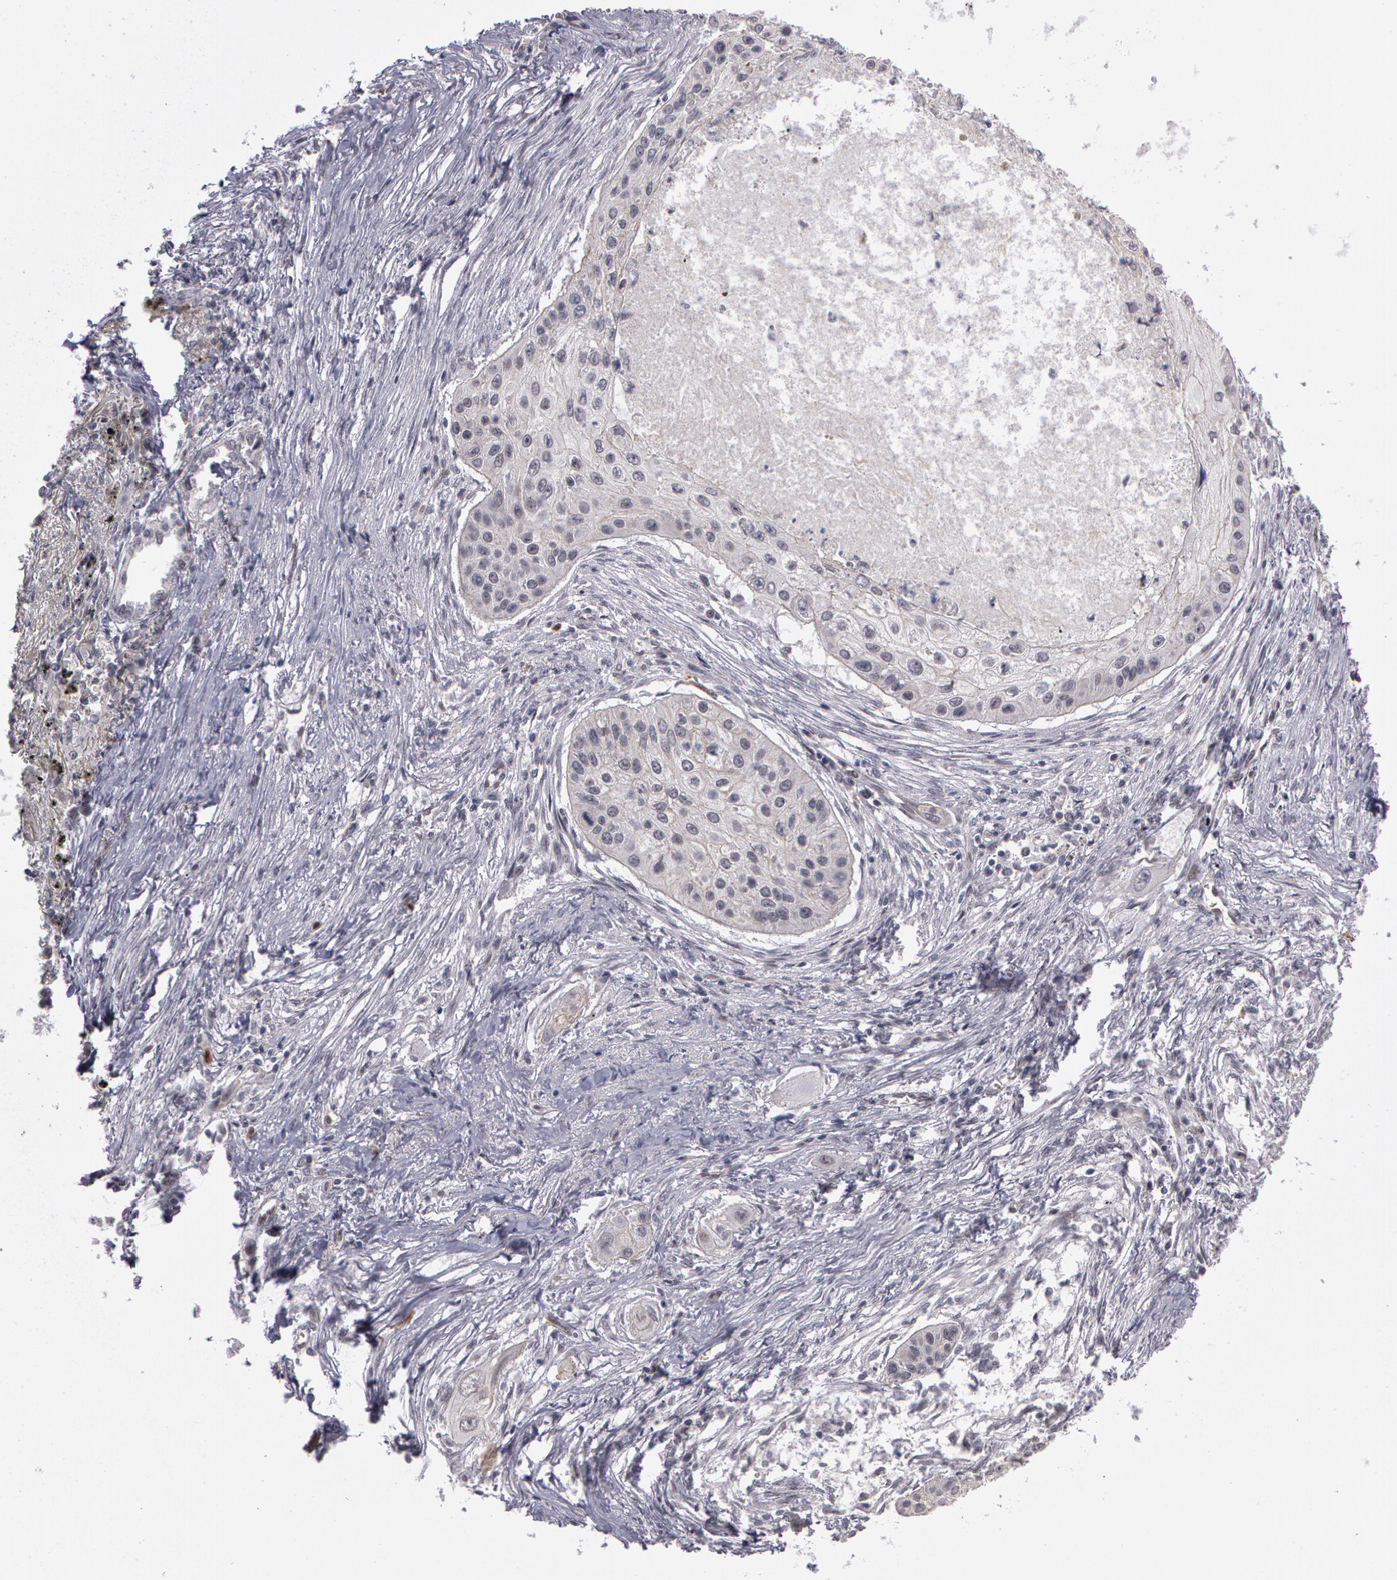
{"staining": {"intensity": "negative", "quantity": "none", "location": "none"}, "tissue": "lung cancer", "cell_type": "Tumor cells", "image_type": "cancer", "snomed": [{"axis": "morphology", "description": "Squamous cell carcinoma, NOS"}, {"axis": "topography", "description": "Lung"}], "caption": "Immunohistochemistry (IHC) image of neoplastic tissue: human lung cancer (squamous cell carcinoma) stained with DAB (3,3'-diaminobenzidine) shows no significant protein staining in tumor cells.", "gene": "PRICKLE1", "patient": {"sex": "male", "age": 71}}